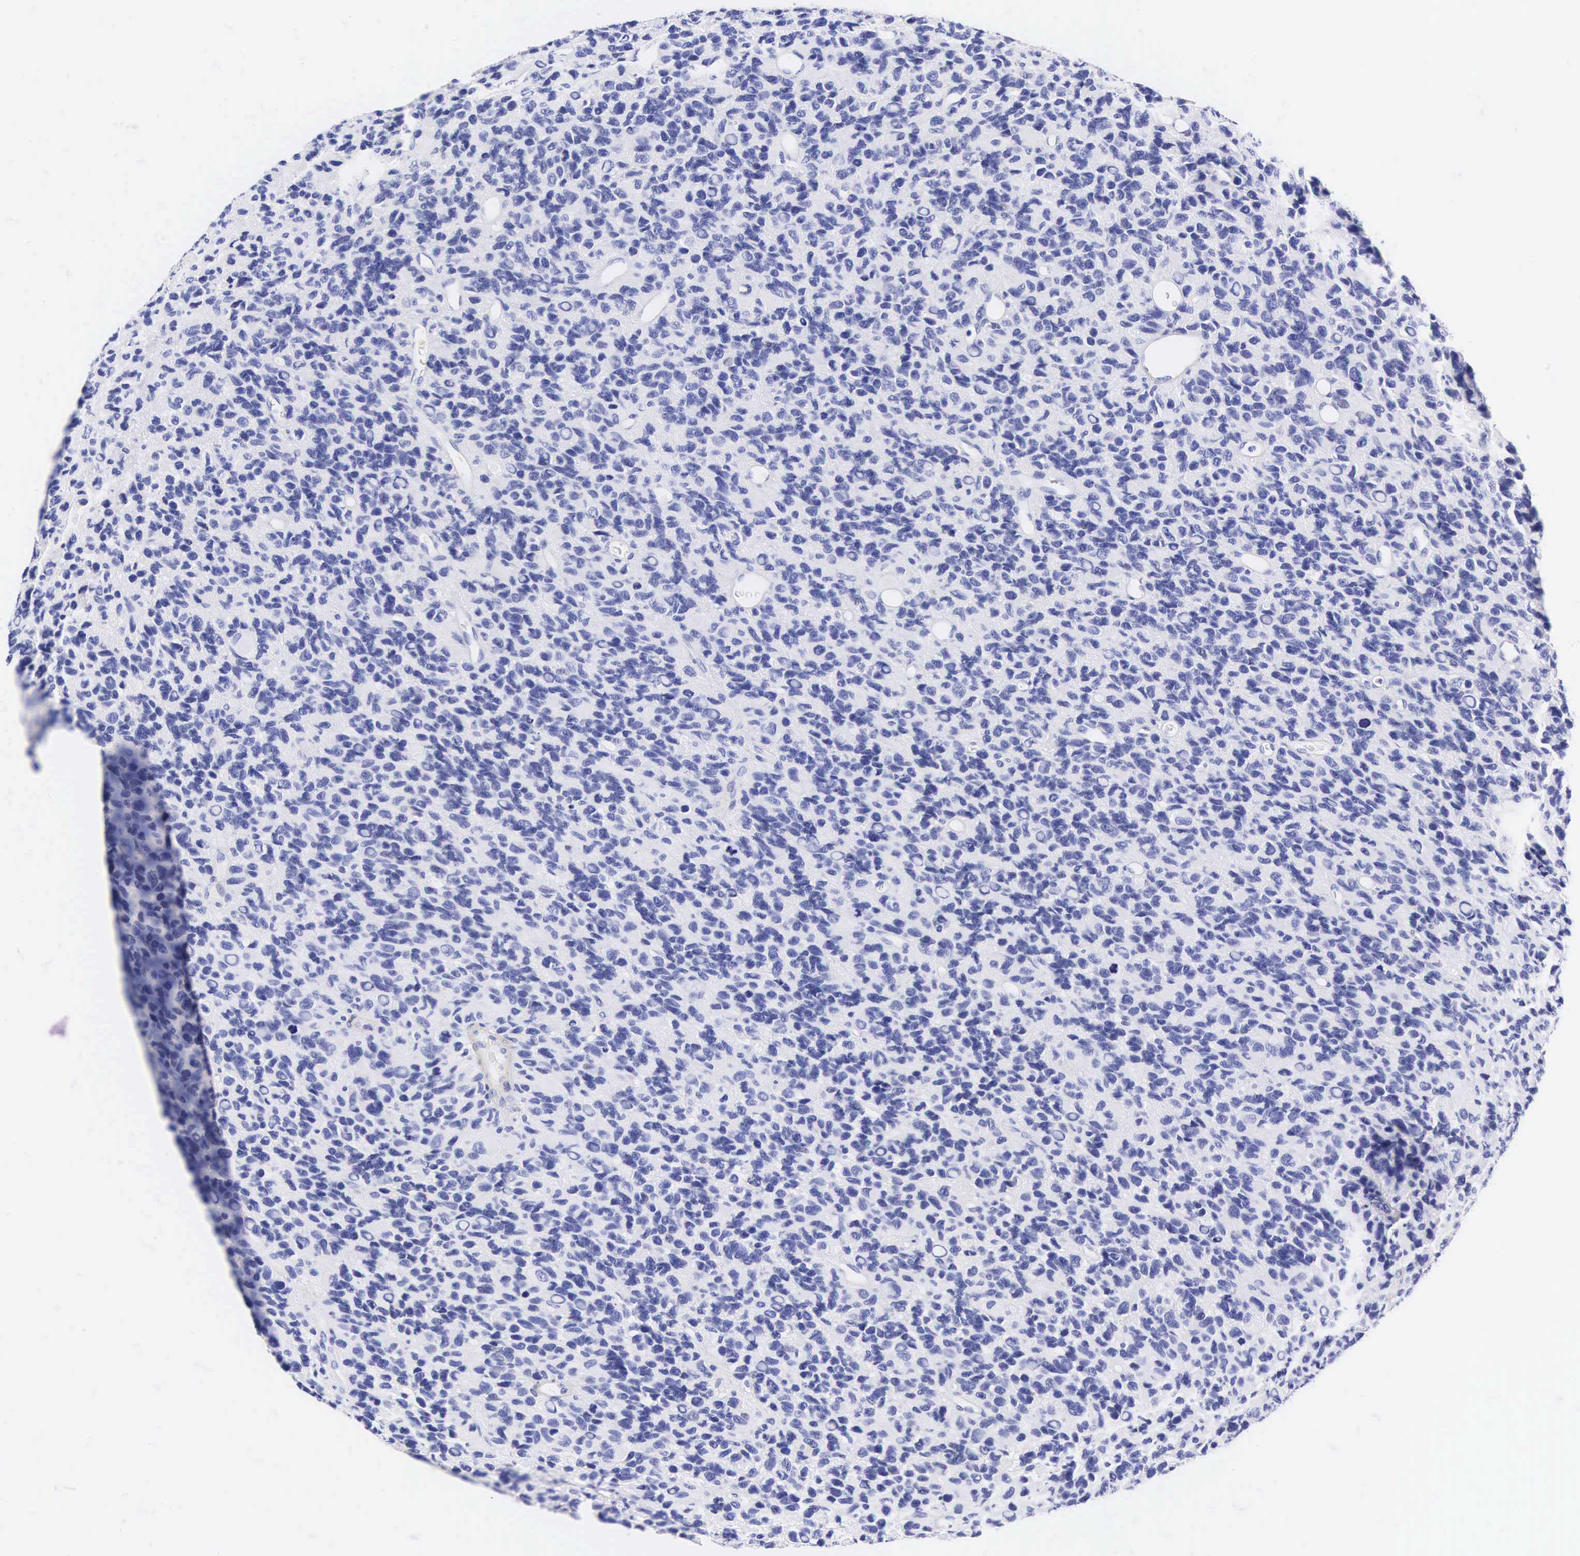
{"staining": {"intensity": "negative", "quantity": "none", "location": "none"}, "tissue": "glioma", "cell_type": "Tumor cells", "image_type": "cancer", "snomed": [{"axis": "morphology", "description": "Glioma, malignant, High grade"}, {"axis": "topography", "description": "Brain"}], "caption": "IHC image of glioma stained for a protein (brown), which exhibits no expression in tumor cells.", "gene": "CNN1", "patient": {"sex": "male", "age": 77}}